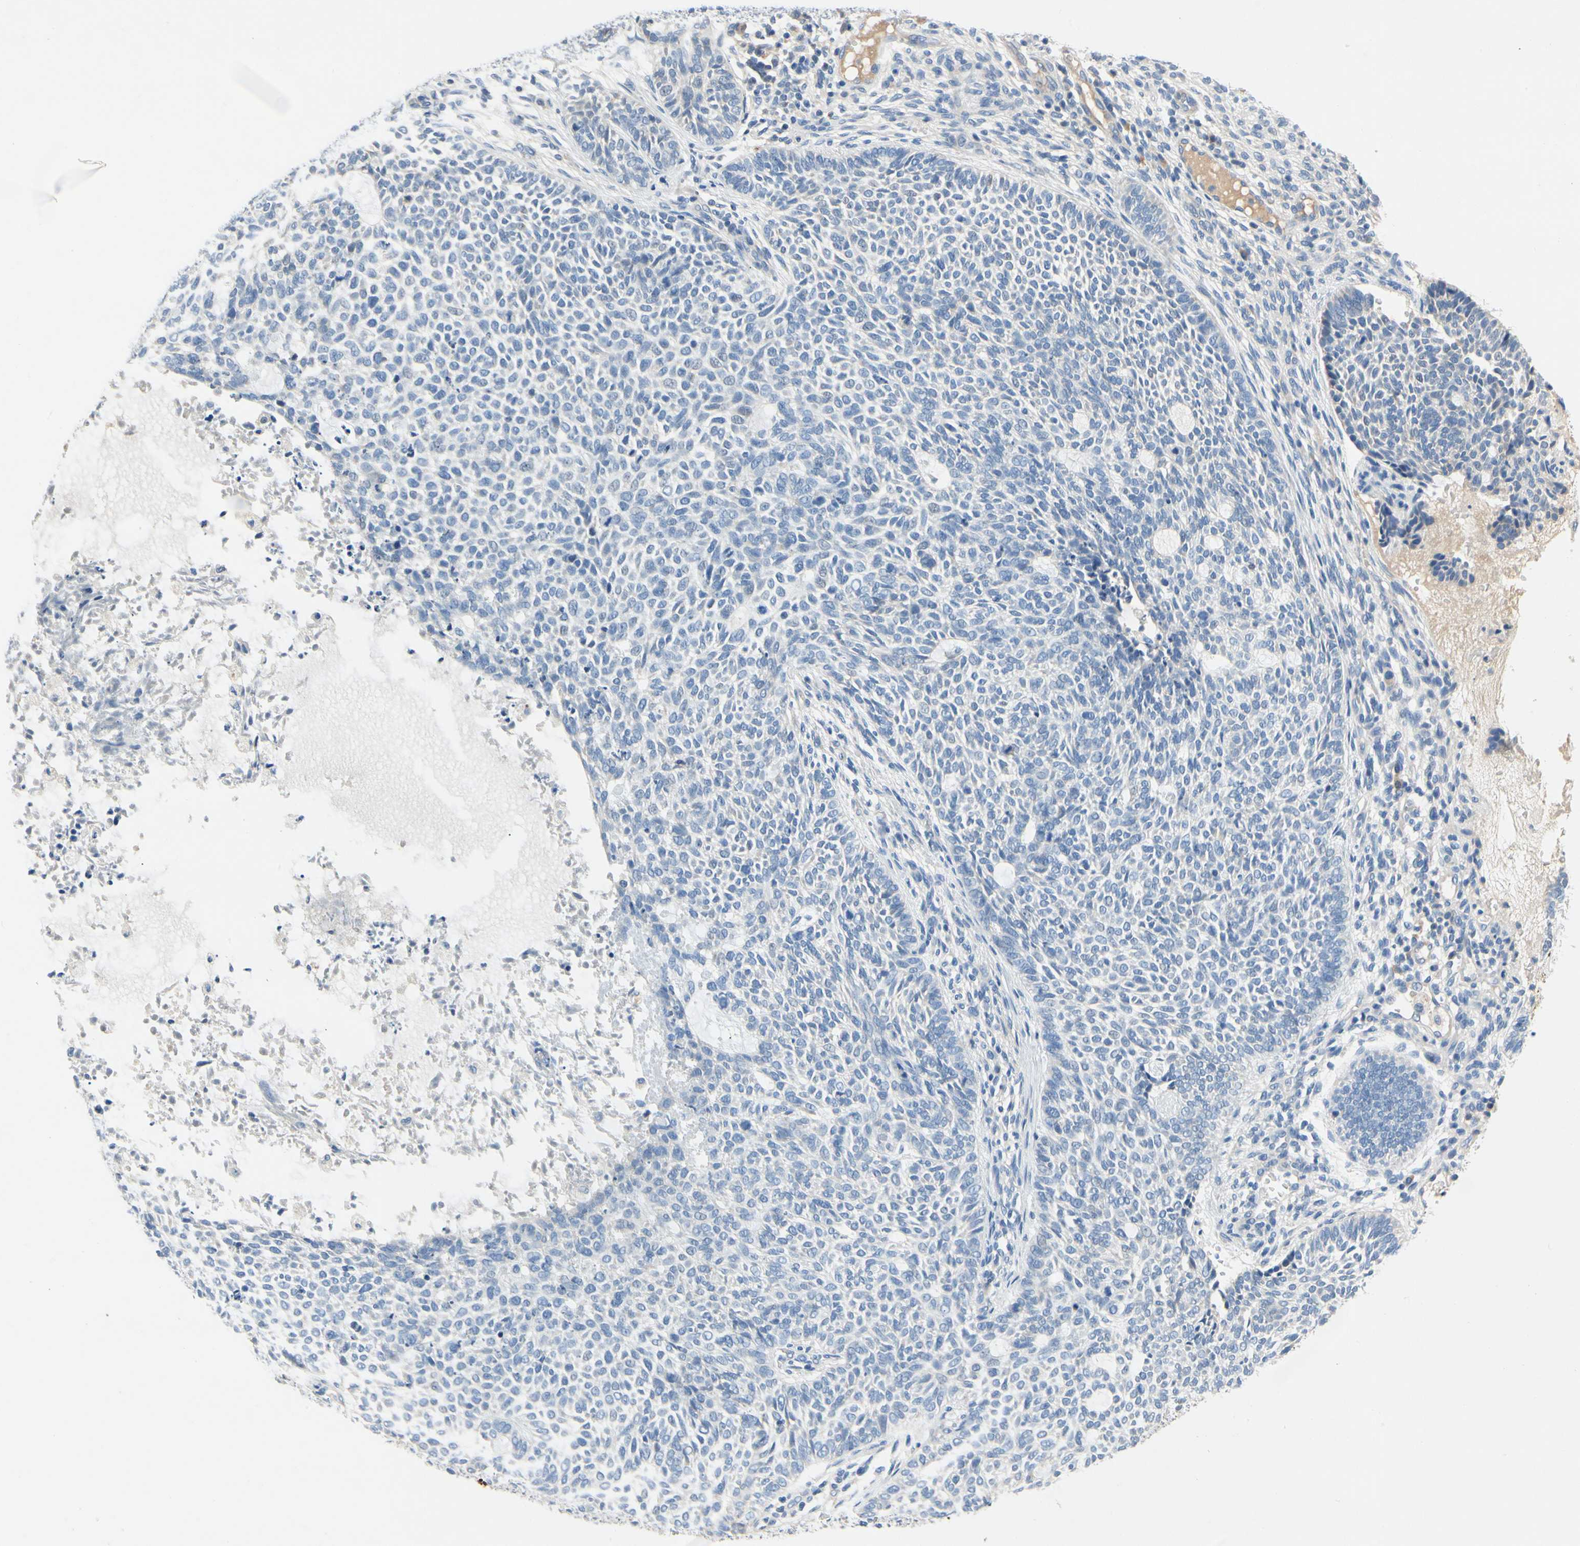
{"staining": {"intensity": "negative", "quantity": "none", "location": "none"}, "tissue": "skin cancer", "cell_type": "Tumor cells", "image_type": "cancer", "snomed": [{"axis": "morphology", "description": "Basal cell carcinoma"}, {"axis": "topography", "description": "Skin"}], "caption": "A micrograph of basal cell carcinoma (skin) stained for a protein exhibits no brown staining in tumor cells. (Immunohistochemistry, brightfield microscopy, high magnification).", "gene": "CCM2L", "patient": {"sex": "male", "age": 87}}